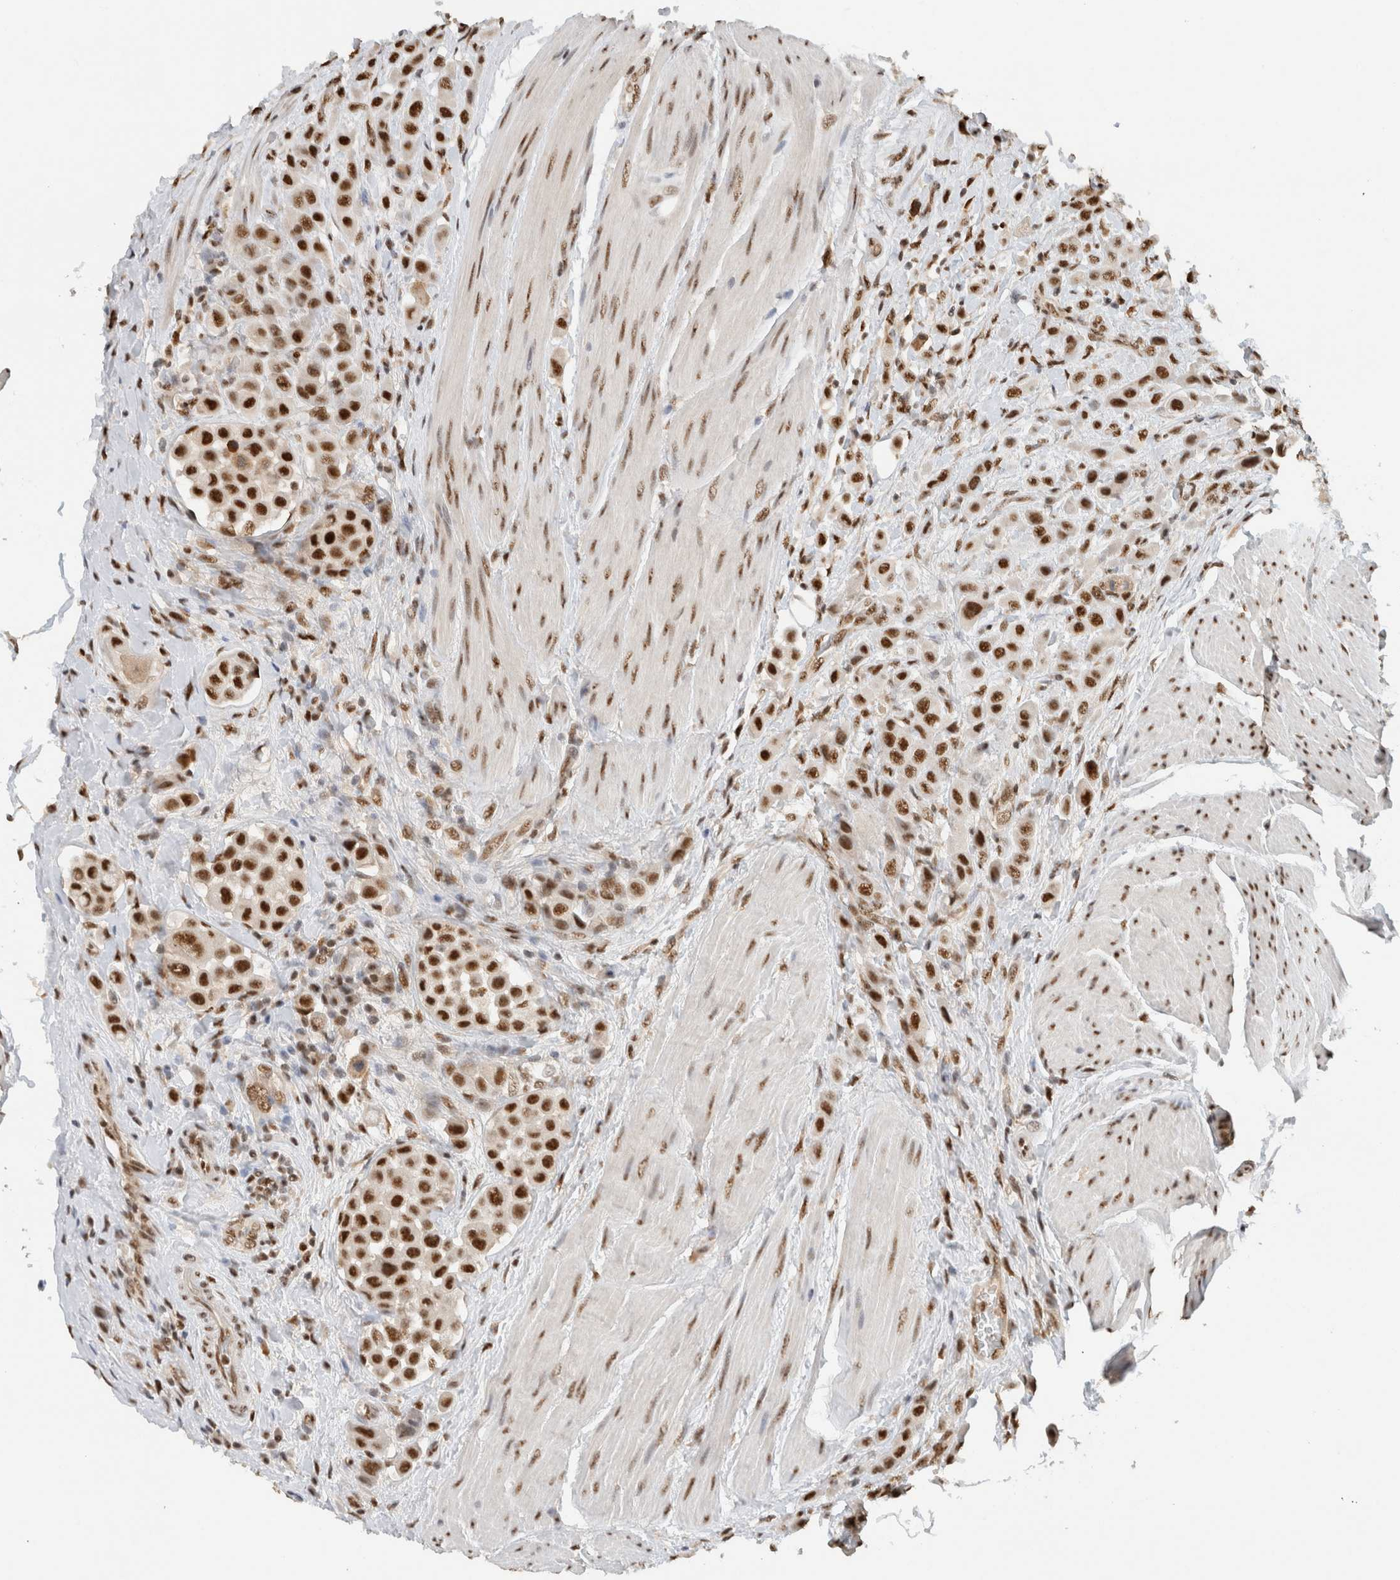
{"staining": {"intensity": "strong", "quantity": ">75%", "location": "nuclear"}, "tissue": "urothelial cancer", "cell_type": "Tumor cells", "image_type": "cancer", "snomed": [{"axis": "morphology", "description": "Urothelial carcinoma, High grade"}, {"axis": "topography", "description": "Urinary bladder"}], "caption": "Urothelial carcinoma (high-grade) stained with a brown dye exhibits strong nuclear positive expression in approximately >75% of tumor cells.", "gene": "DDX42", "patient": {"sex": "male", "age": 50}}